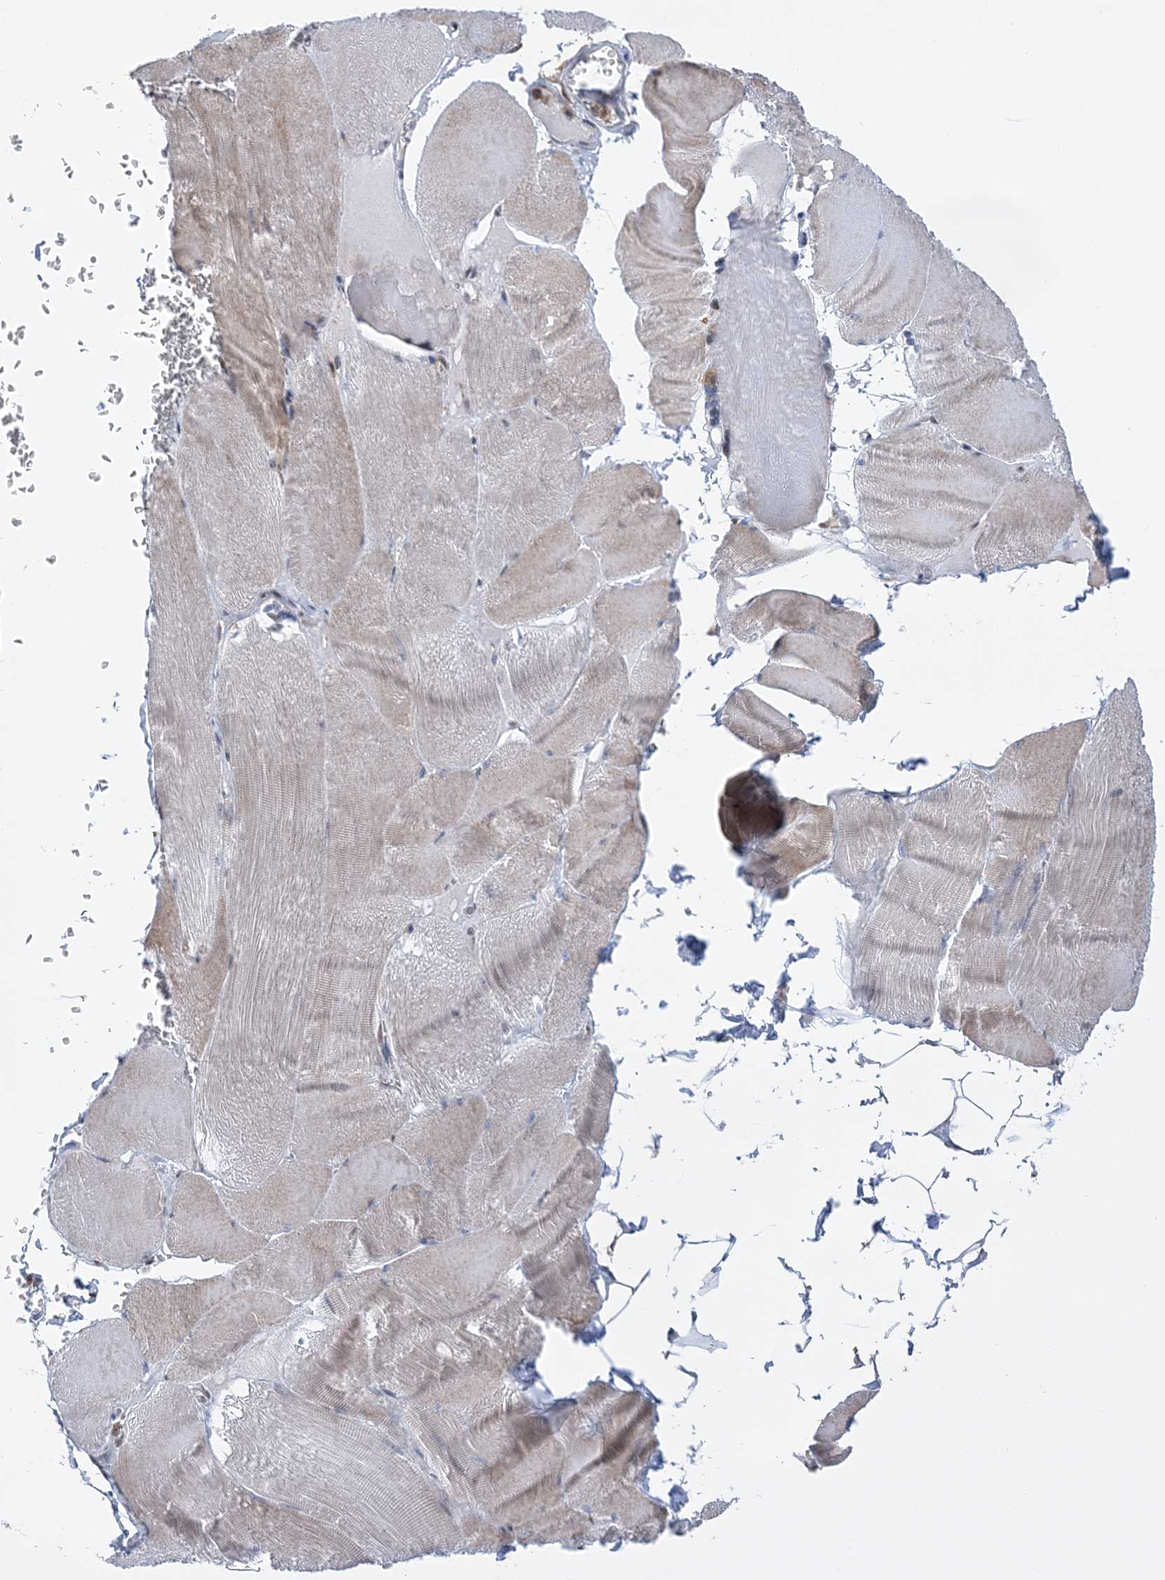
{"staining": {"intensity": "weak", "quantity": "25%-75%", "location": "cytoplasmic/membranous"}, "tissue": "skeletal muscle", "cell_type": "Myocytes", "image_type": "normal", "snomed": [{"axis": "morphology", "description": "Normal tissue, NOS"}, {"axis": "morphology", "description": "Basal cell carcinoma"}, {"axis": "topography", "description": "Skeletal muscle"}], "caption": "Protein analysis of normal skeletal muscle exhibits weak cytoplasmic/membranous staining in about 25%-75% of myocytes. The staining is performed using DAB (3,3'-diaminobenzidine) brown chromogen to label protein expression. The nuclei are counter-stained blue using hematoxylin.", "gene": "RNPEPL1", "patient": {"sex": "female", "age": 64}}